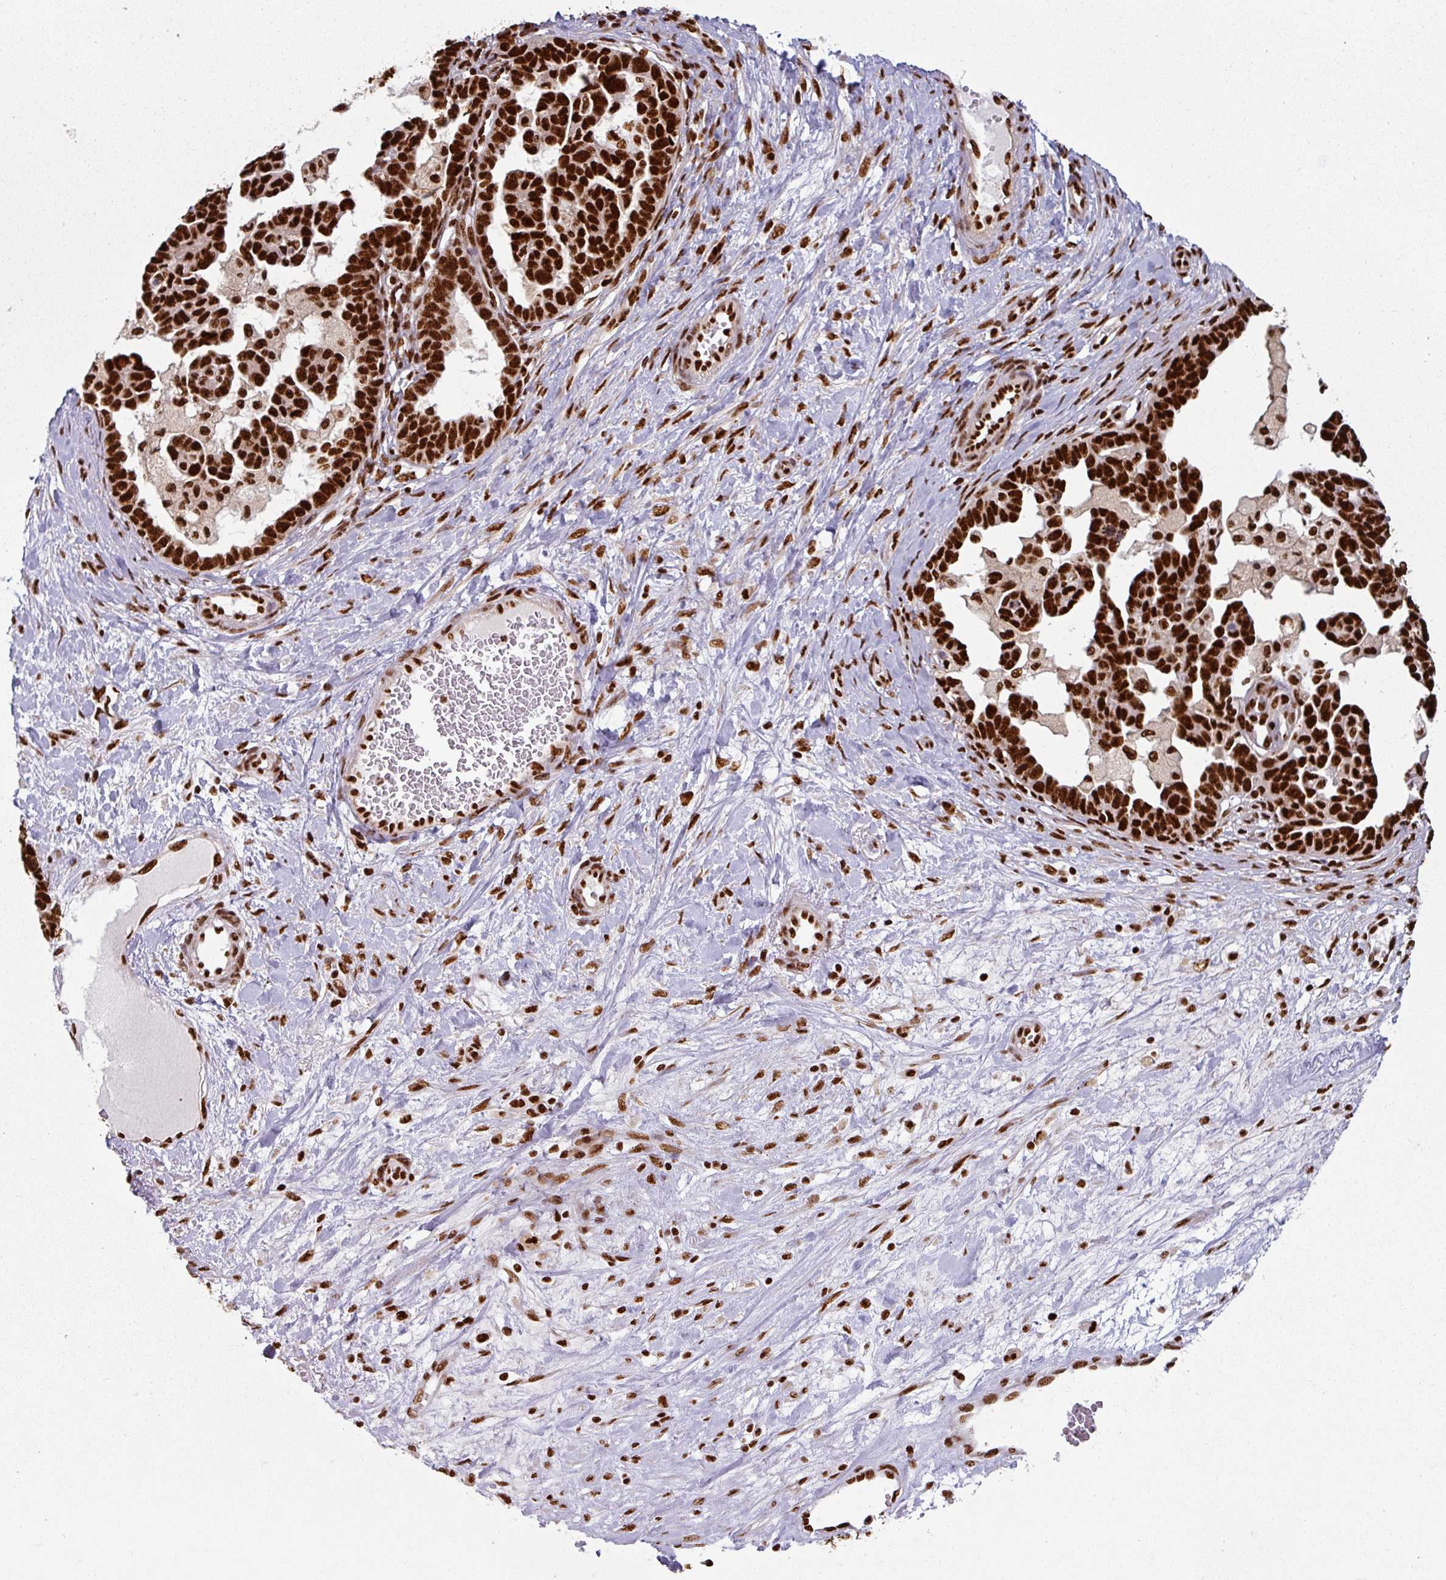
{"staining": {"intensity": "strong", "quantity": ">75%", "location": "nuclear"}, "tissue": "ovarian cancer", "cell_type": "Tumor cells", "image_type": "cancer", "snomed": [{"axis": "morphology", "description": "Cystadenocarcinoma, serous, NOS"}, {"axis": "topography", "description": "Ovary"}], "caption": "A micrograph of human ovarian serous cystadenocarcinoma stained for a protein reveals strong nuclear brown staining in tumor cells. The protein of interest is stained brown, and the nuclei are stained in blue (DAB IHC with brightfield microscopy, high magnification).", "gene": "SIK3", "patient": {"sex": "female", "age": 54}}